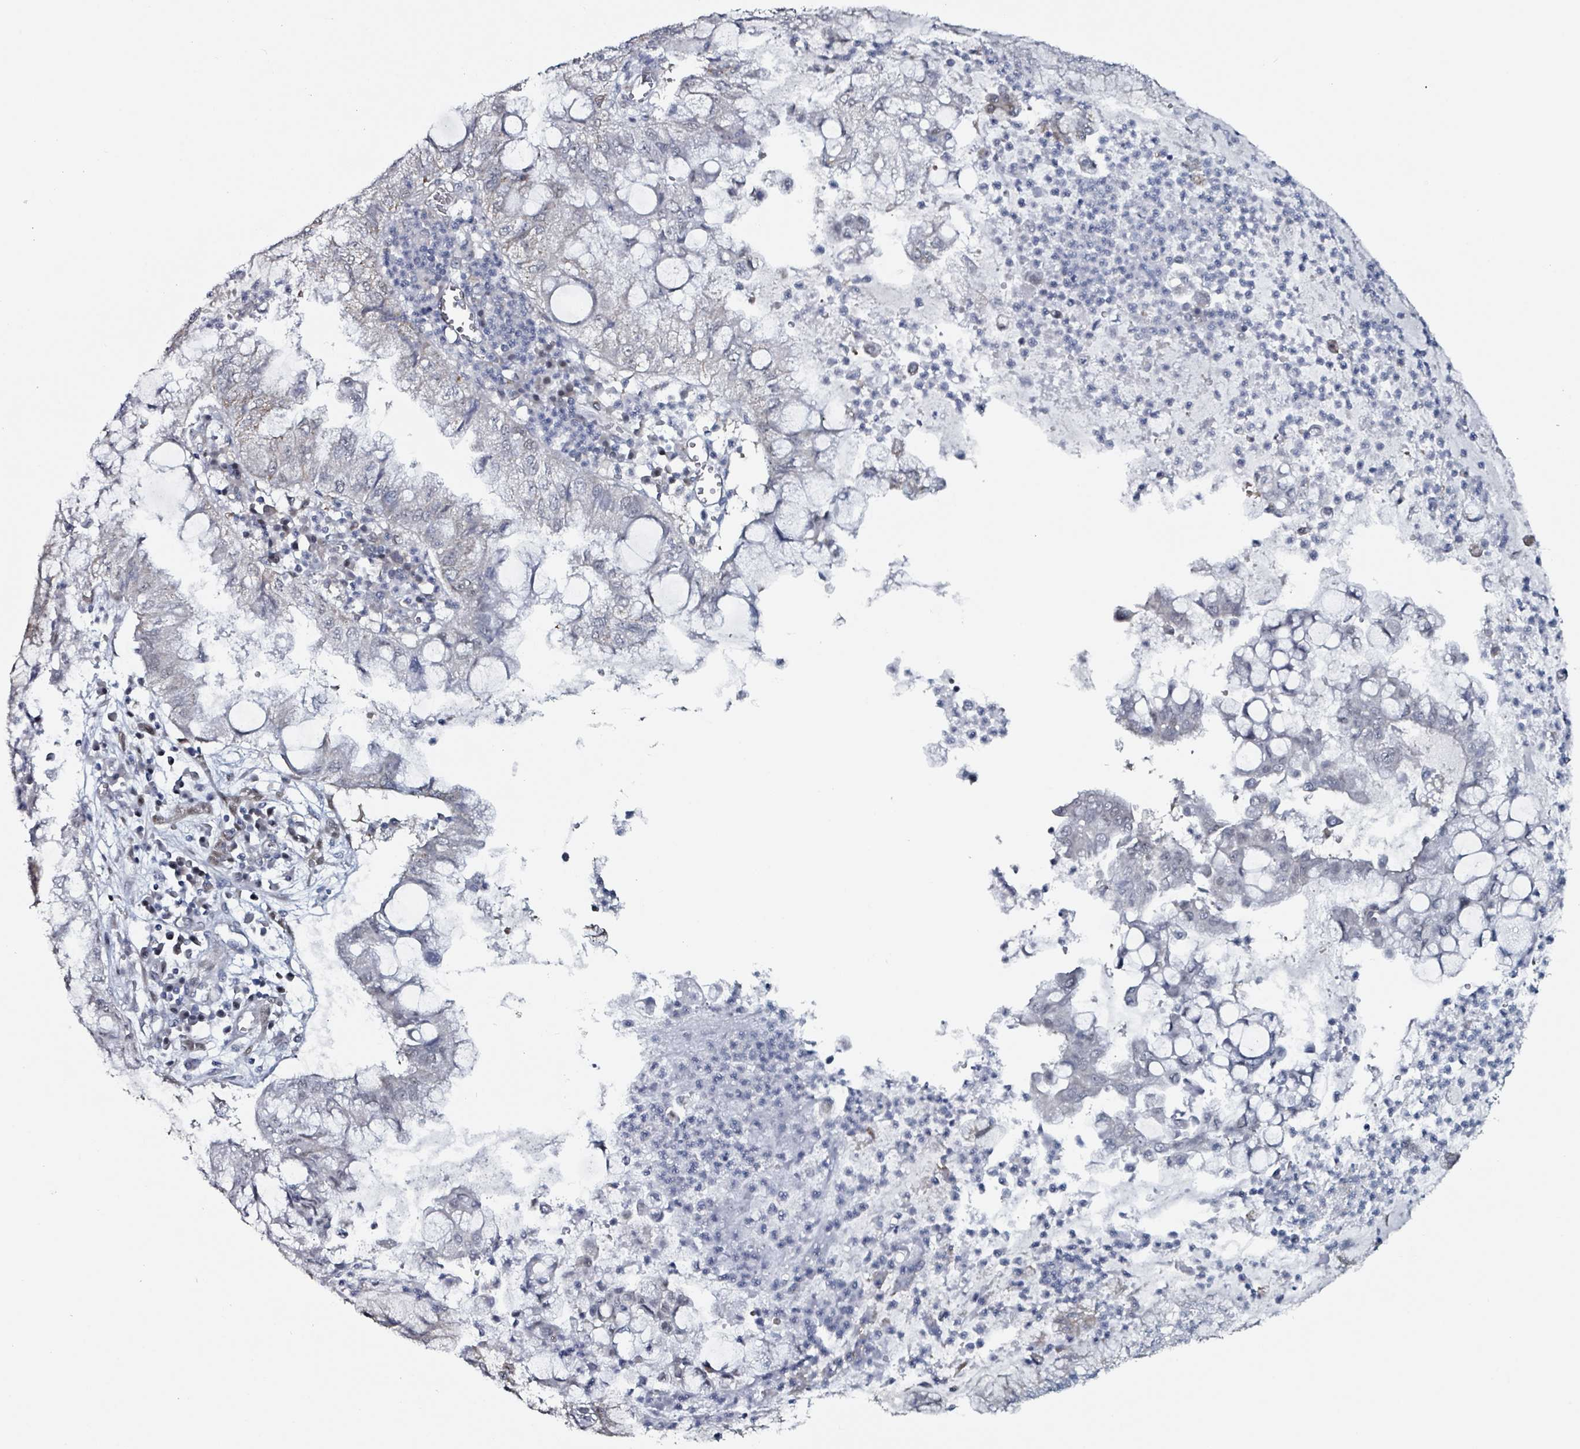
{"staining": {"intensity": "negative", "quantity": "none", "location": "none"}, "tissue": "pancreatic cancer", "cell_type": "Tumor cells", "image_type": "cancer", "snomed": [{"axis": "morphology", "description": "Adenocarcinoma, NOS"}, {"axis": "topography", "description": "Pancreas"}], "caption": "DAB (3,3'-diaminobenzidine) immunohistochemical staining of adenocarcinoma (pancreatic) exhibits no significant staining in tumor cells.", "gene": "B3GAT3", "patient": {"sex": "male", "age": 73}}